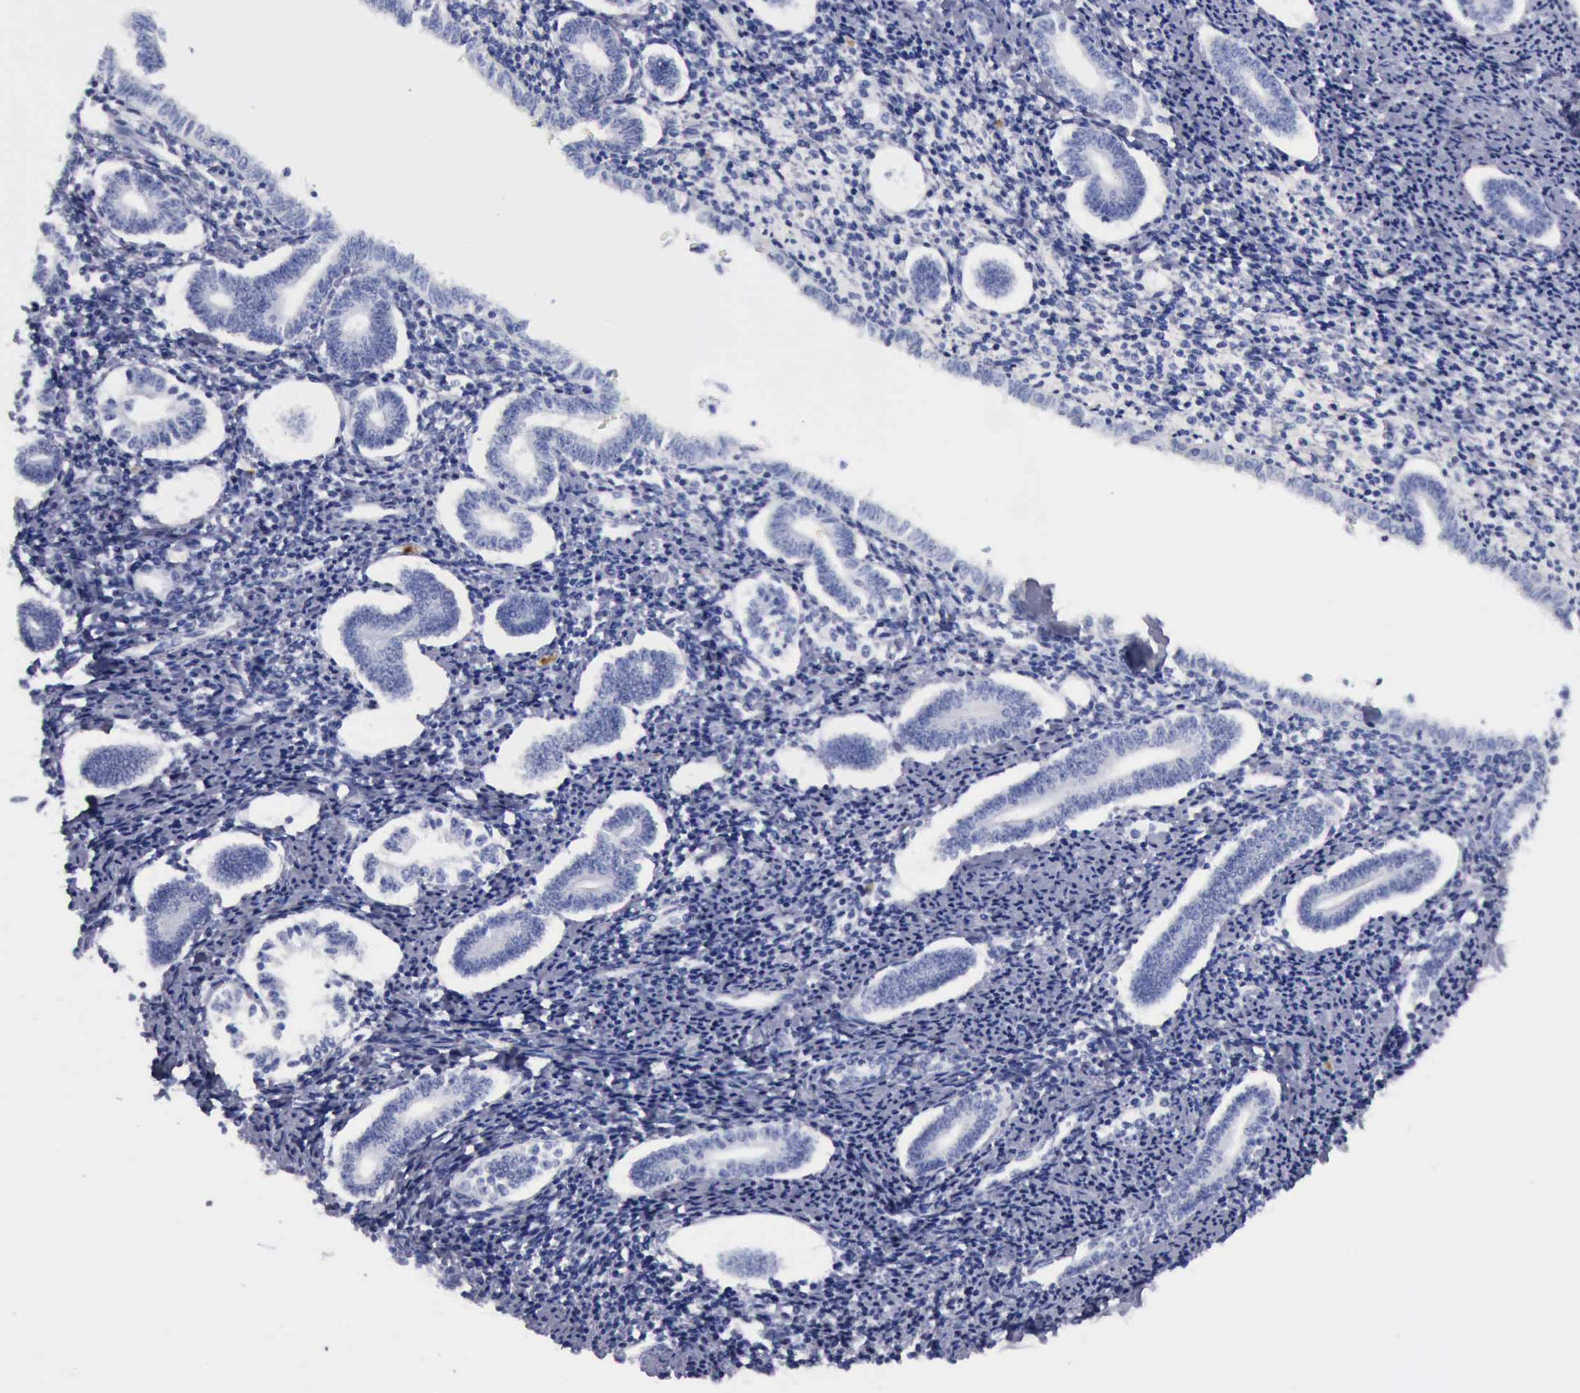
{"staining": {"intensity": "negative", "quantity": "none", "location": "none"}, "tissue": "endometrium", "cell_type": "Cells in endometrial stroma", "image_type": "normal", "snomed": [{"axis": "morphology", "description": "Normal tissue, NOS"}, {"axis": "topography", "description": "Endometrium"}], "caption": "DAB immunohistochemical staining of unremarkable endometrium reveals no significant positivity in cells in endometrial stroma.", "gene": "CYP19A1", "patient": {"sex": "female", "age": 52}}